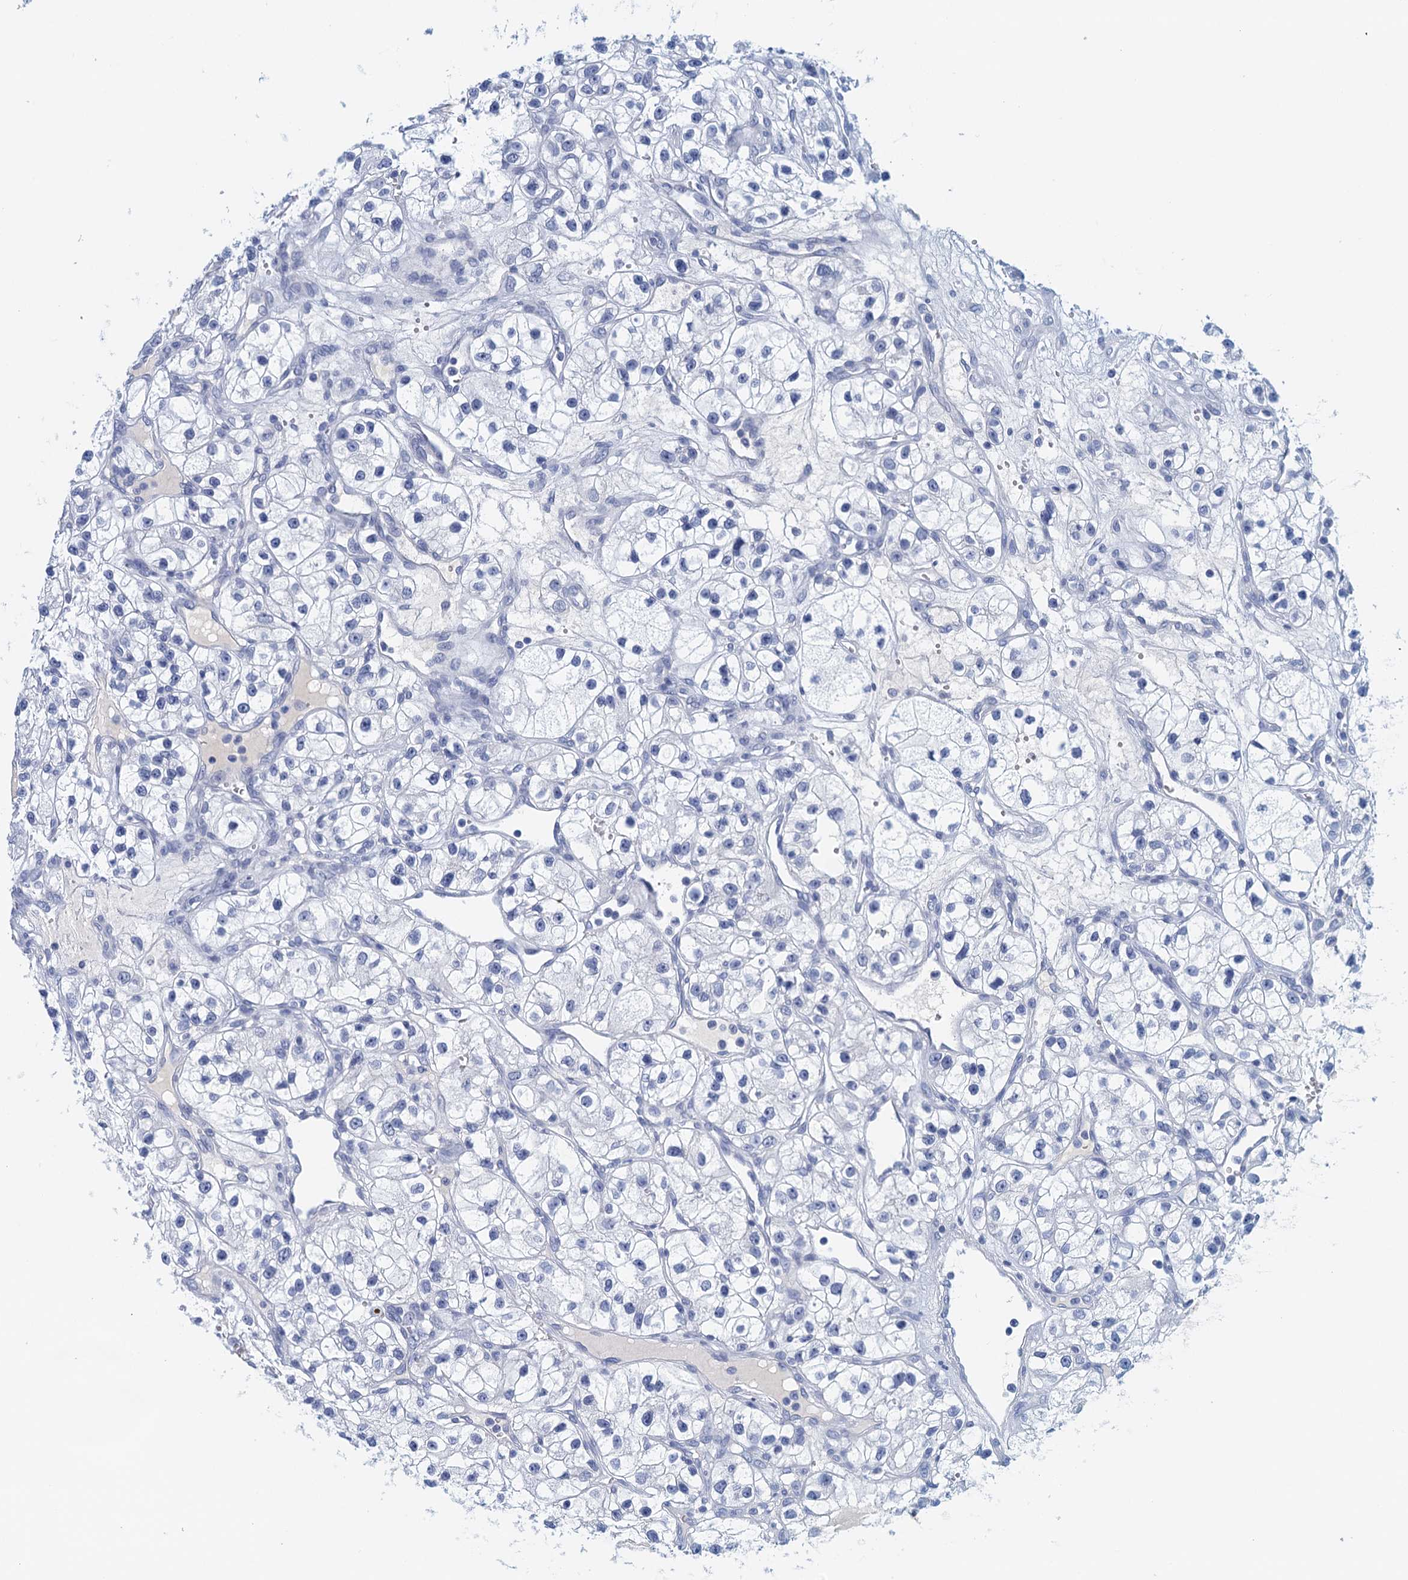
{"staining": {"intensity": "negative", "quantity": "none", "location": "none"}, "tissue": "renal cancer", "cell_type": "Tumor cells", "image_type": "cancer", "snomed": [{"axis": "morphology", "description": "Adenocarcinoma, NOS"}, {"axis": "topography", "description": "Kidney"}], "caption": "The micrograph exhibits no staining of tumor cells in adenocarcinoma (renal).", "gene": "CYP51A1", "patient": {"sex": "female", "age": 57}}